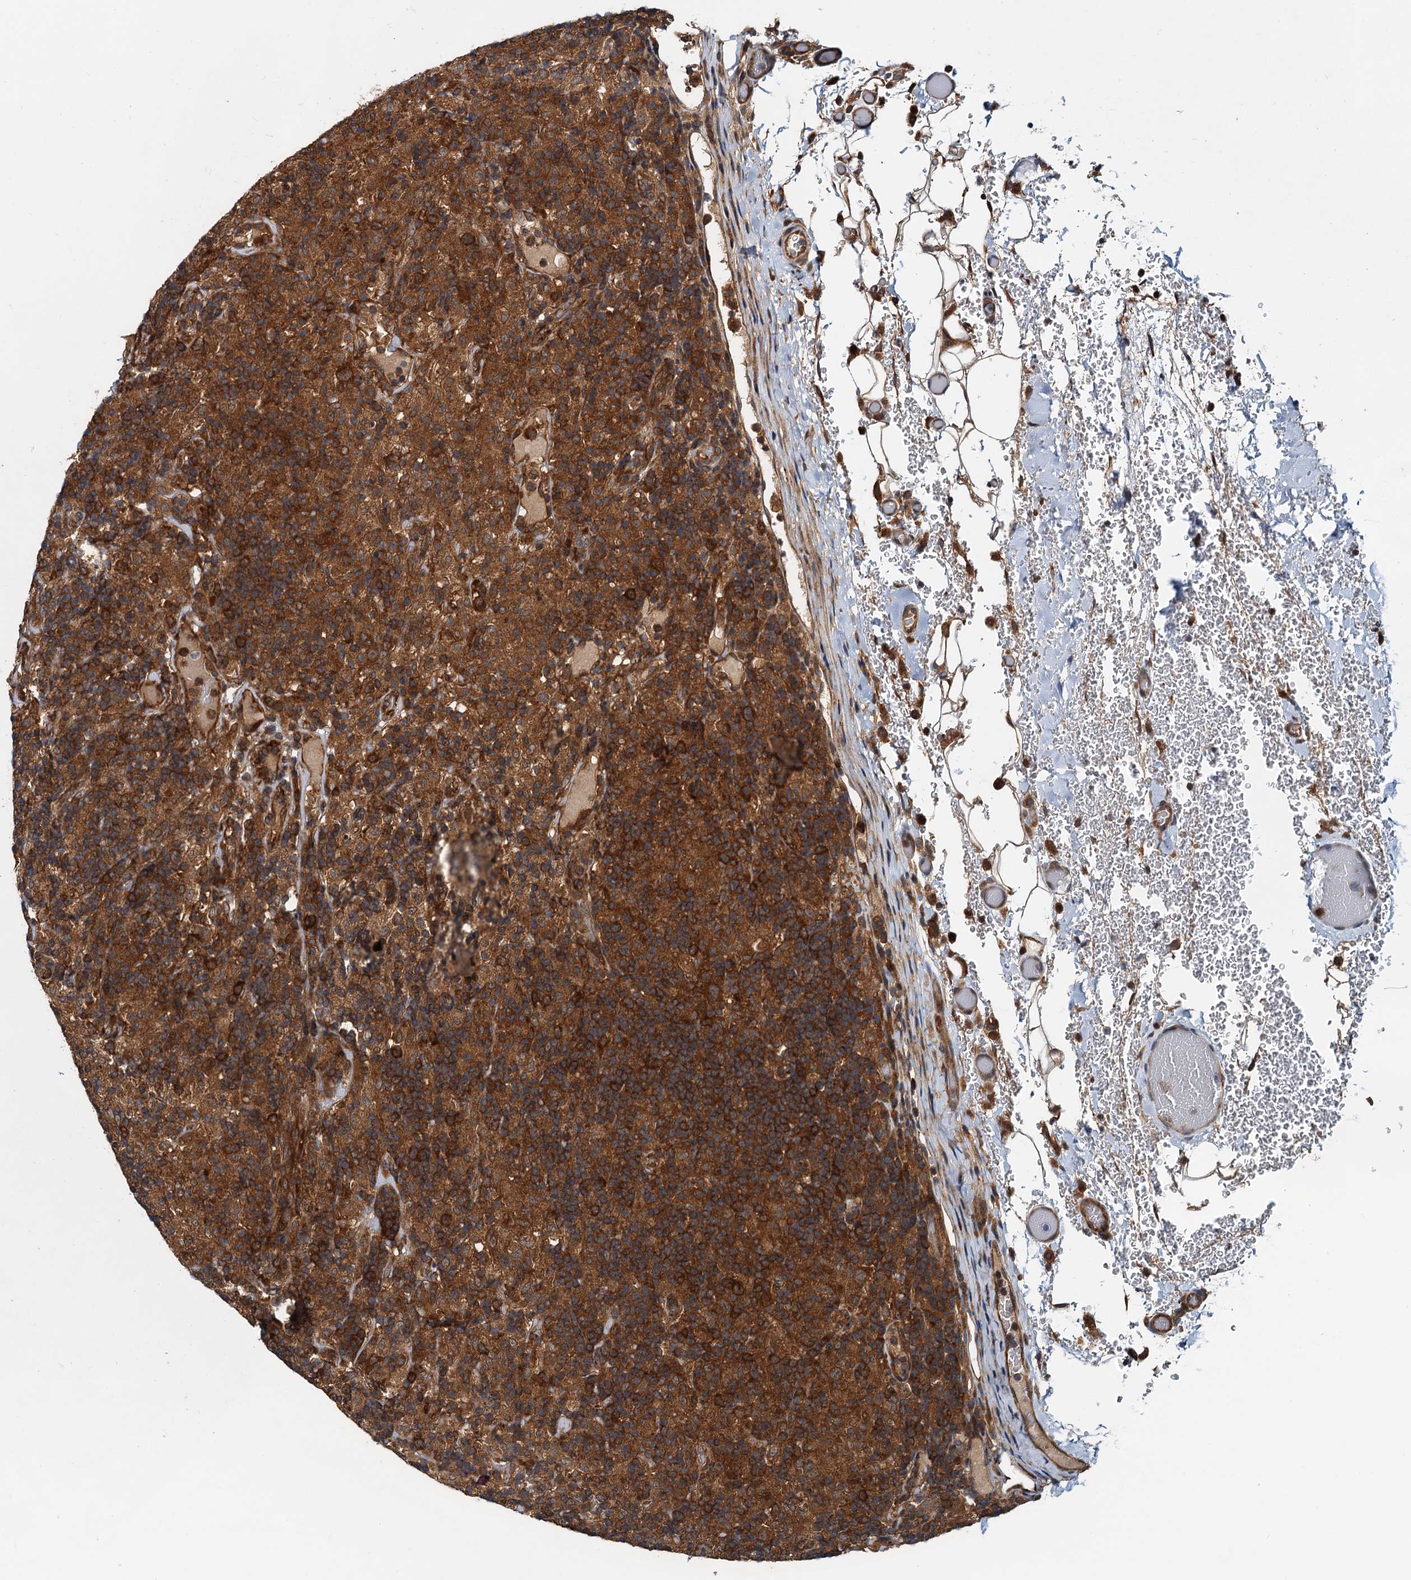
{"staining": {"intensity": "strong", "quantity": ">75%", "location": "cytoplasmic/membranous"}, "tissue": "lymphoma", "cell_type": "Tumor cells", "image_type": "cancer", "snomed": [{"axis": "morphology", "description": "Hodgkin's disease, NOS"}, {"axis": "topography", "description": "Lymph node"}], "caption": "DAB immunohistochemical staining of human lymphoma reveals strong cytoplasmic/membranous protein staining in approximately >75% of tumor cells.", "gene": "AAGAB", "patient": {"sex": "male", "age": 70}}